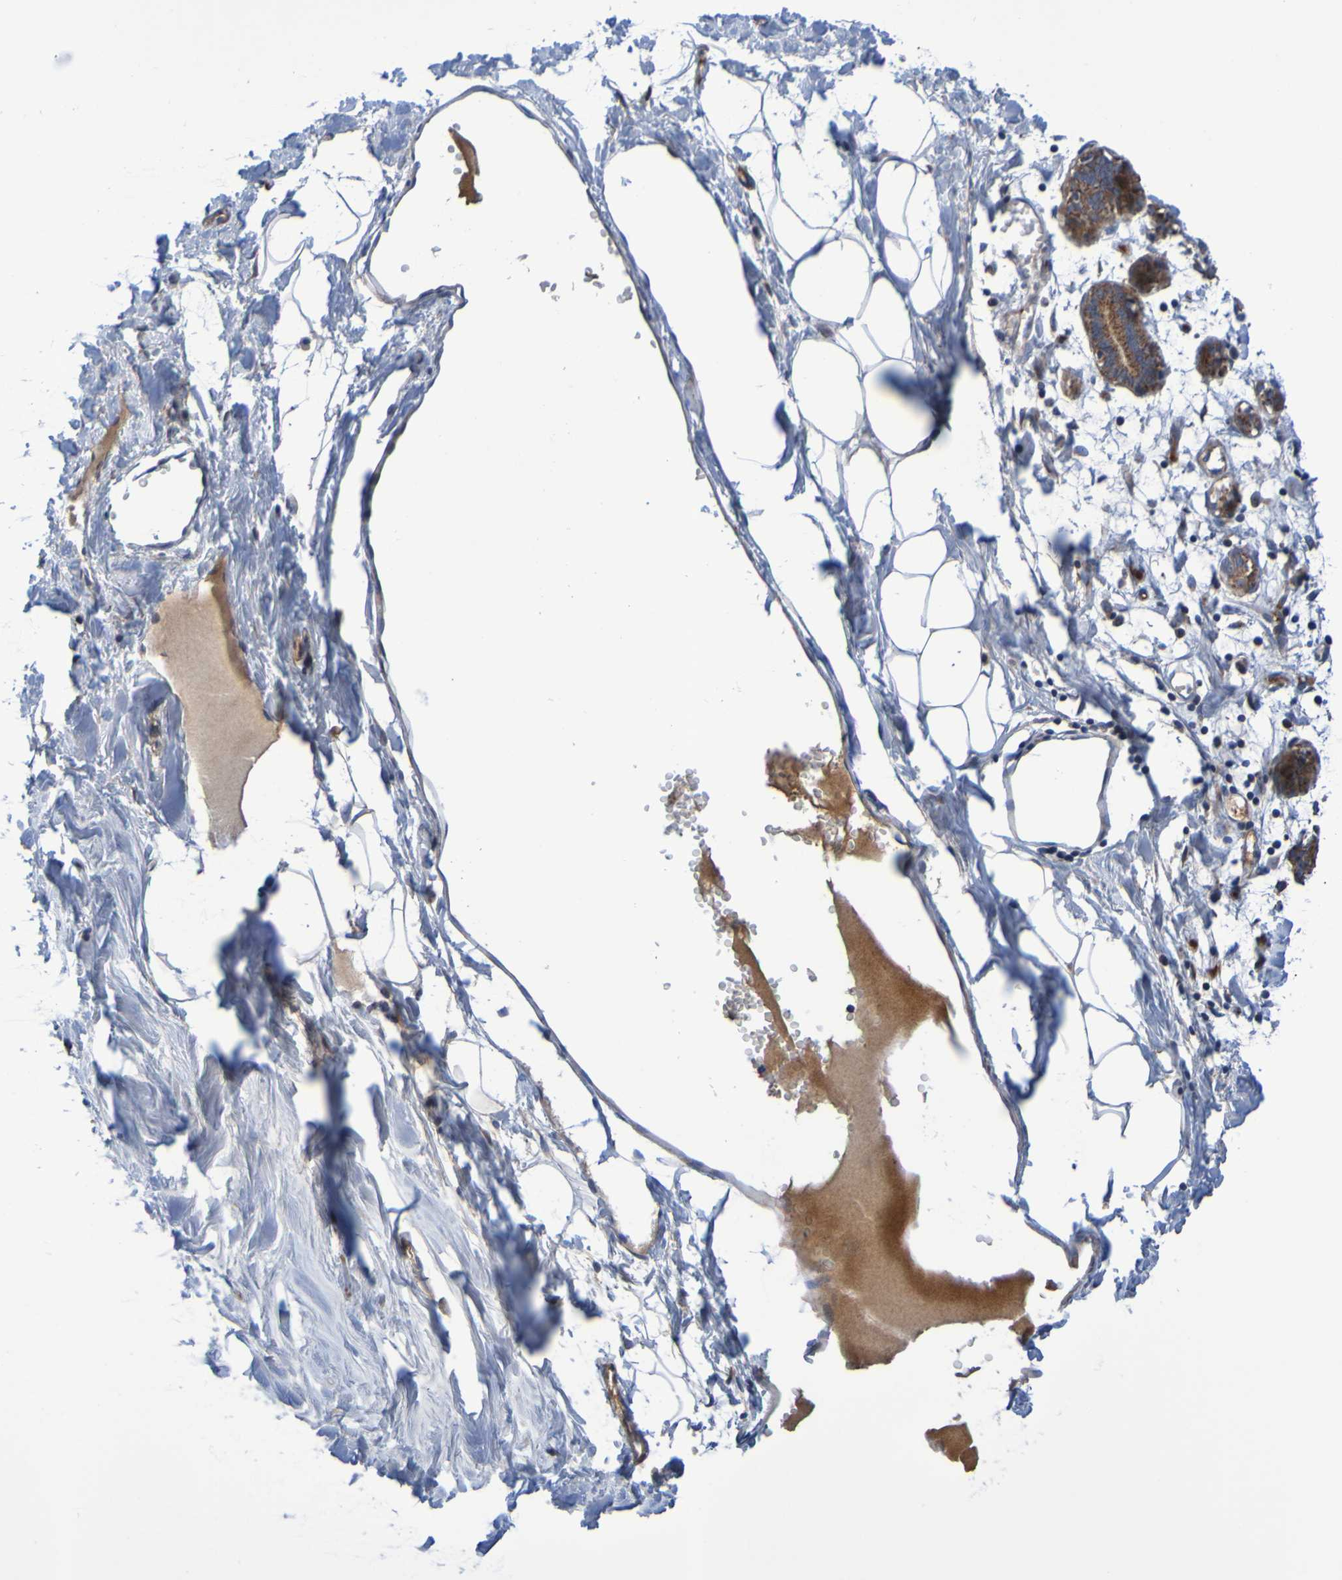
{"staining": {"intensity": "negative", "quantity": "none", "location": "none"}, "tissue": "breast", "cell_type": "Adipocytes", "image_type": "normal", "snomed": [{"axis": "morphology", "description": "Normal tissue, NOS"}, {"axis": "topography", "description": "Breast"}], "caption": "Image shows no significant protein expression in adipocytes of normal breast. The staining is performed using DAB (3,3'-diaminobenzidine) brown chromogen with nuclei counter-stained in using hematoxylin.", "gene": "CCDC51", "patient": {"sex": "female", "age": 27}}